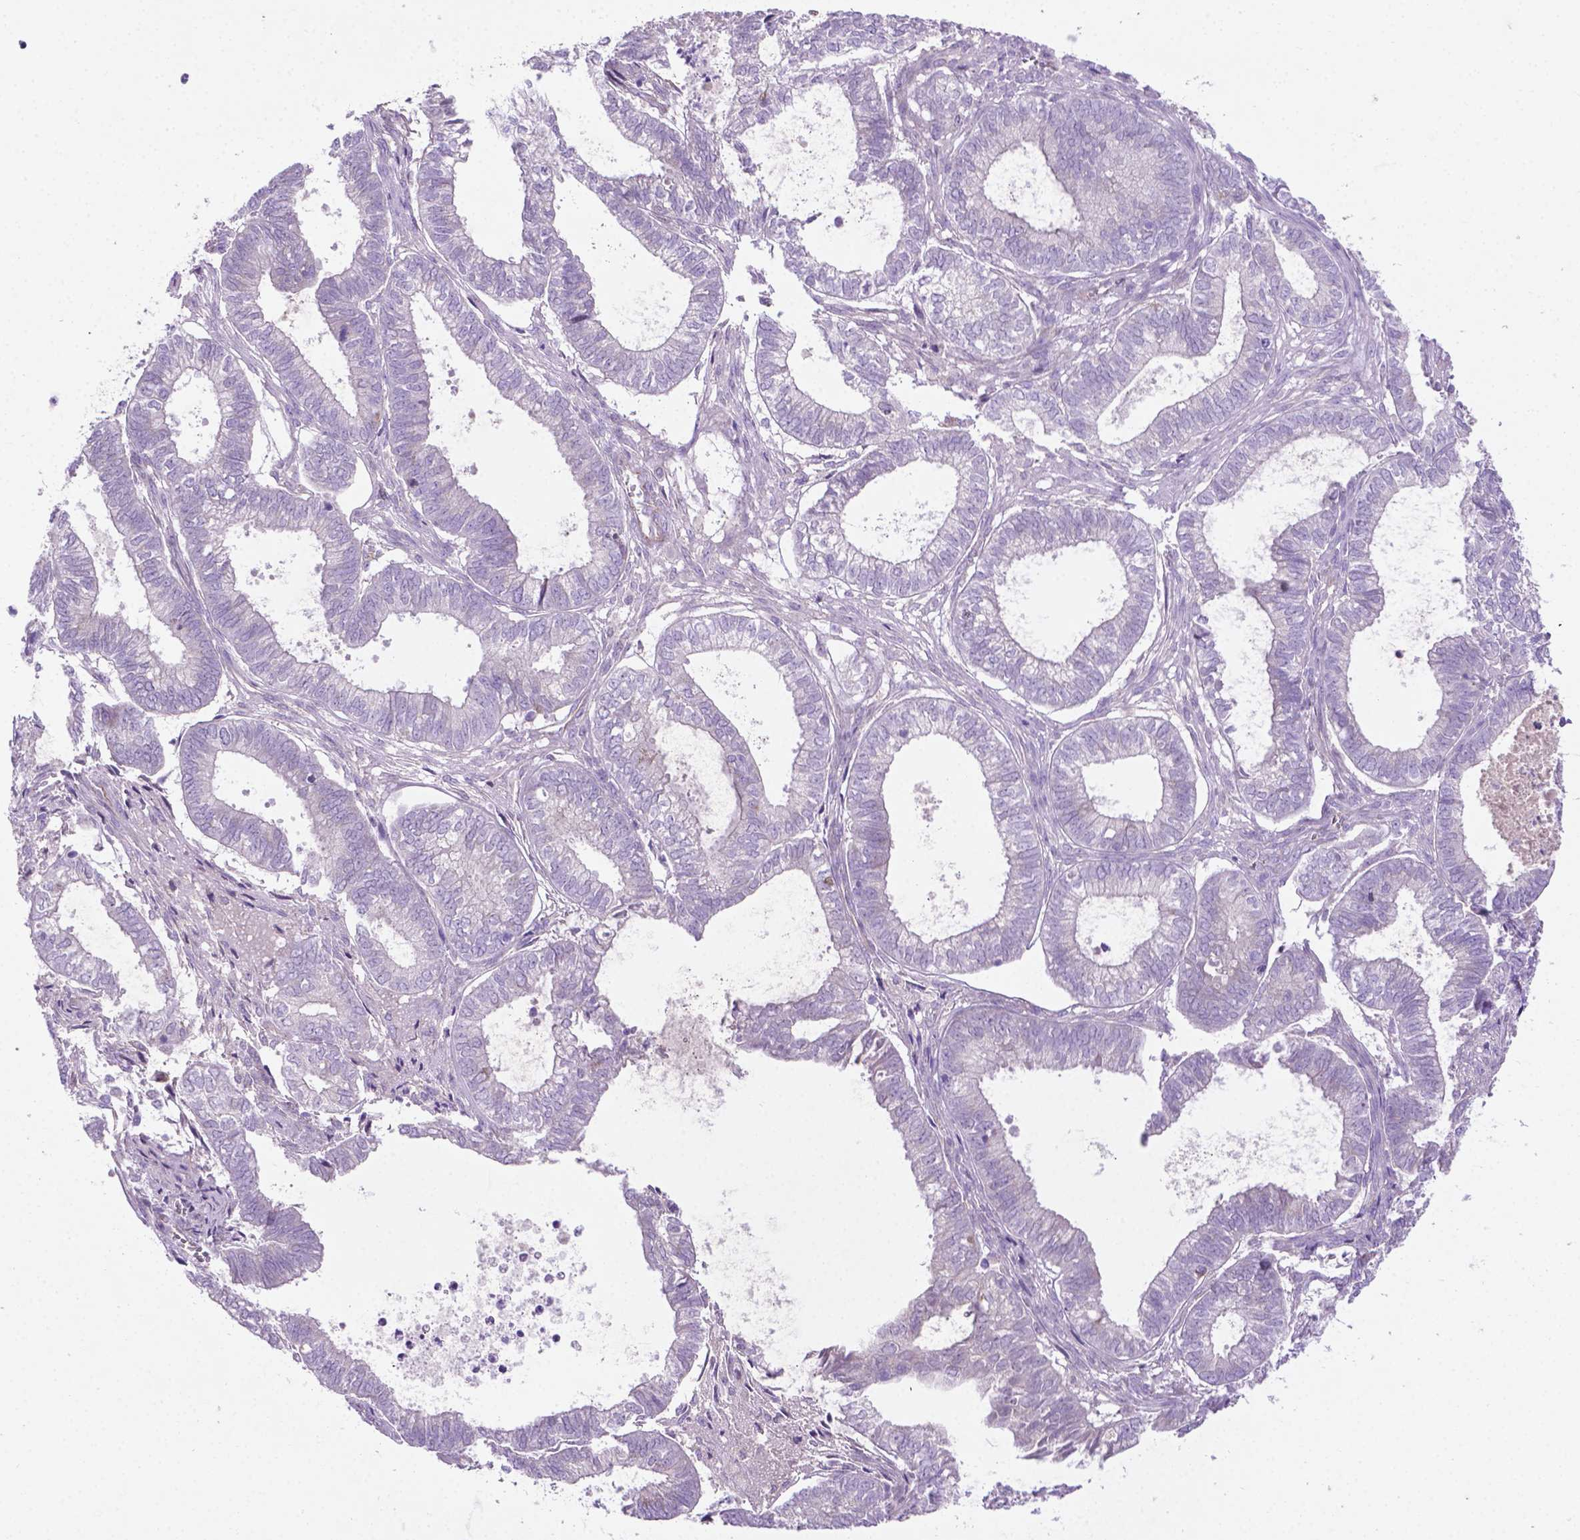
{"staining": {"intensity": "negative", "quantity": "none", "location": "none"}, "tissue": "ovarian cancer", "cell_type": "Tumor cells", "image_type": "cancer", "snomed": [{"axis": "morphology", "description": "Carcinoma, endometroid"}, {"axis": "topography", "description": "Ovary"}], "caption": "Ovarian cancer (endometroid carcinoma) was stained to show a protein in brown. There is no significant positivity in tumor cells.", "gene": "CCER2", "patient": {"sex": "female", "age": 64}}